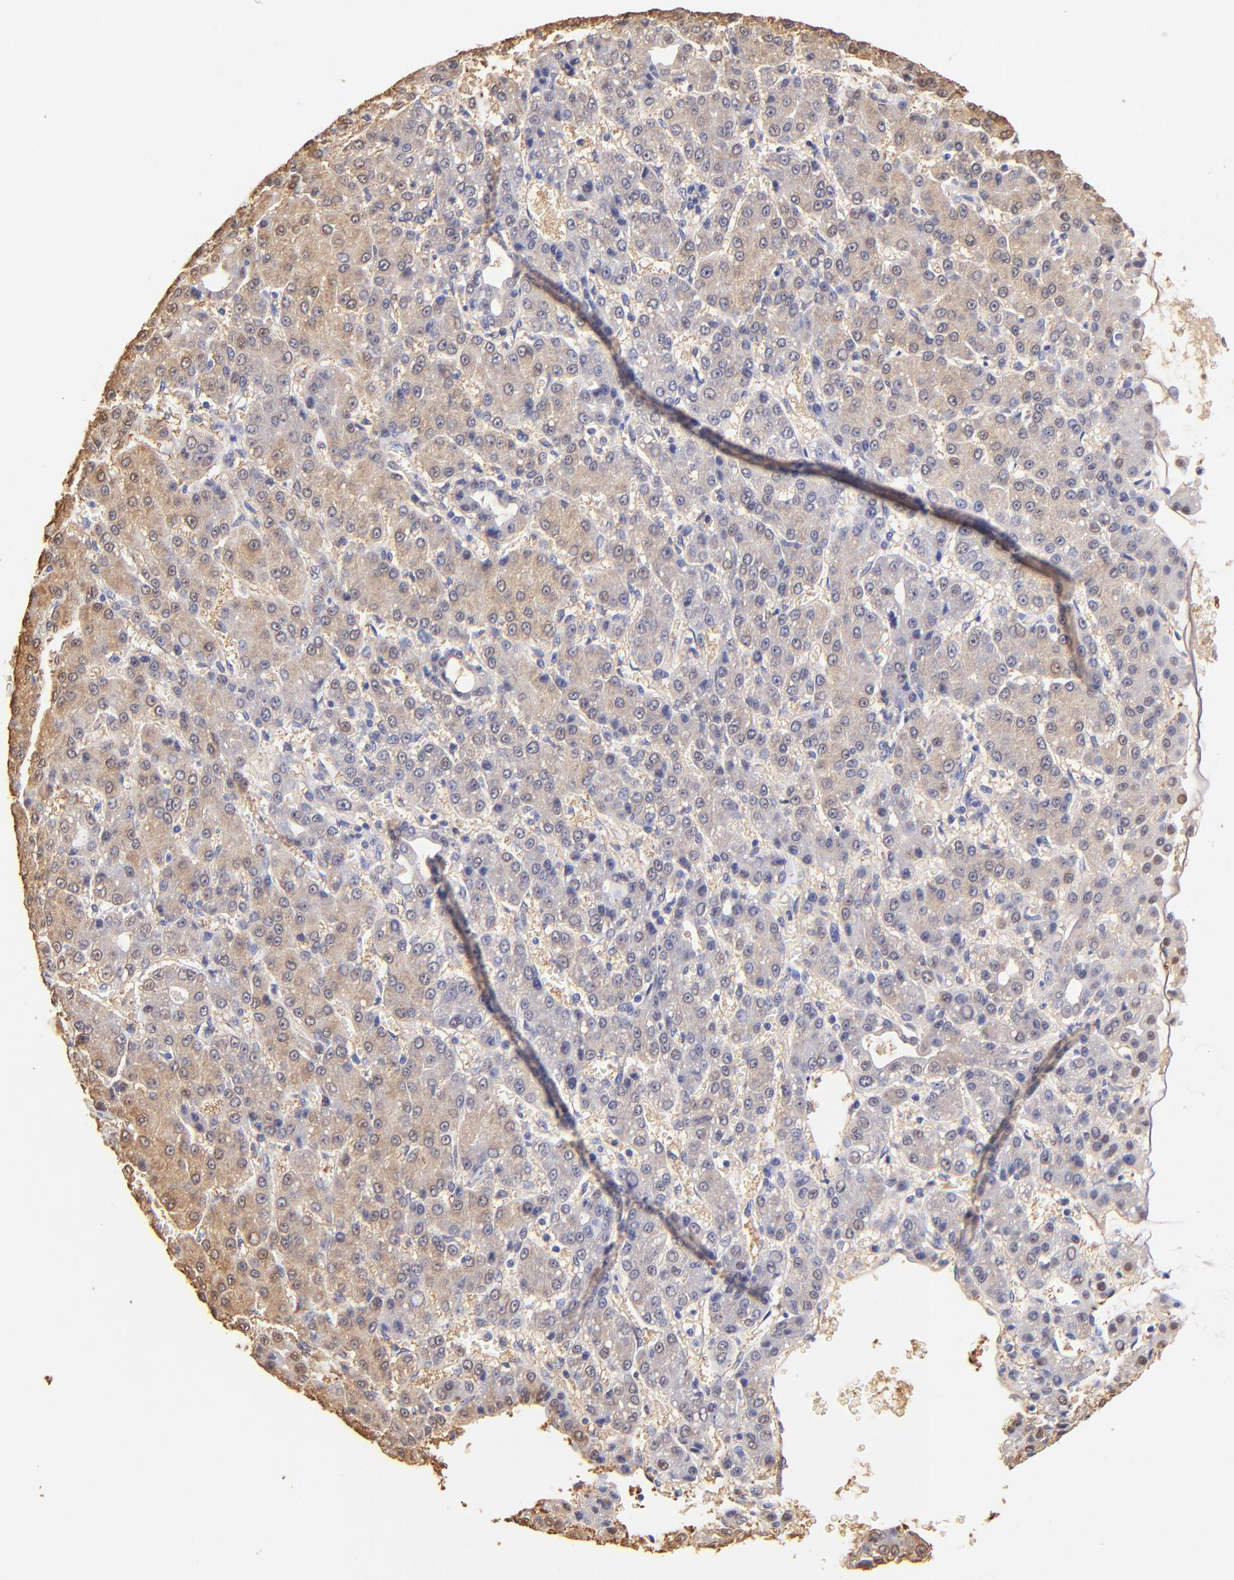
{"staining": {"intensity": "weak", "quantity": ">75%", "location": "cytoplasmic/membranous"}, "tissue": "liver cancer", "cell_type": "Tumor cells", "image_type": "cancer", "snomed": [{"axis": "morphology", "description": "Carcinoma, Hepatocellular, NOS"}, {"axis": "topography", "description": "Liver"}], "caption": "Immunohistochemical staining of human hepatocellular carcinoma (liver) reveals low levels of weak cytoplasmic/membranous staining in approximately >75% of tumor cells.", "gene": "ALDH1A1", "patient": {"sex": "male", "age": 69}}